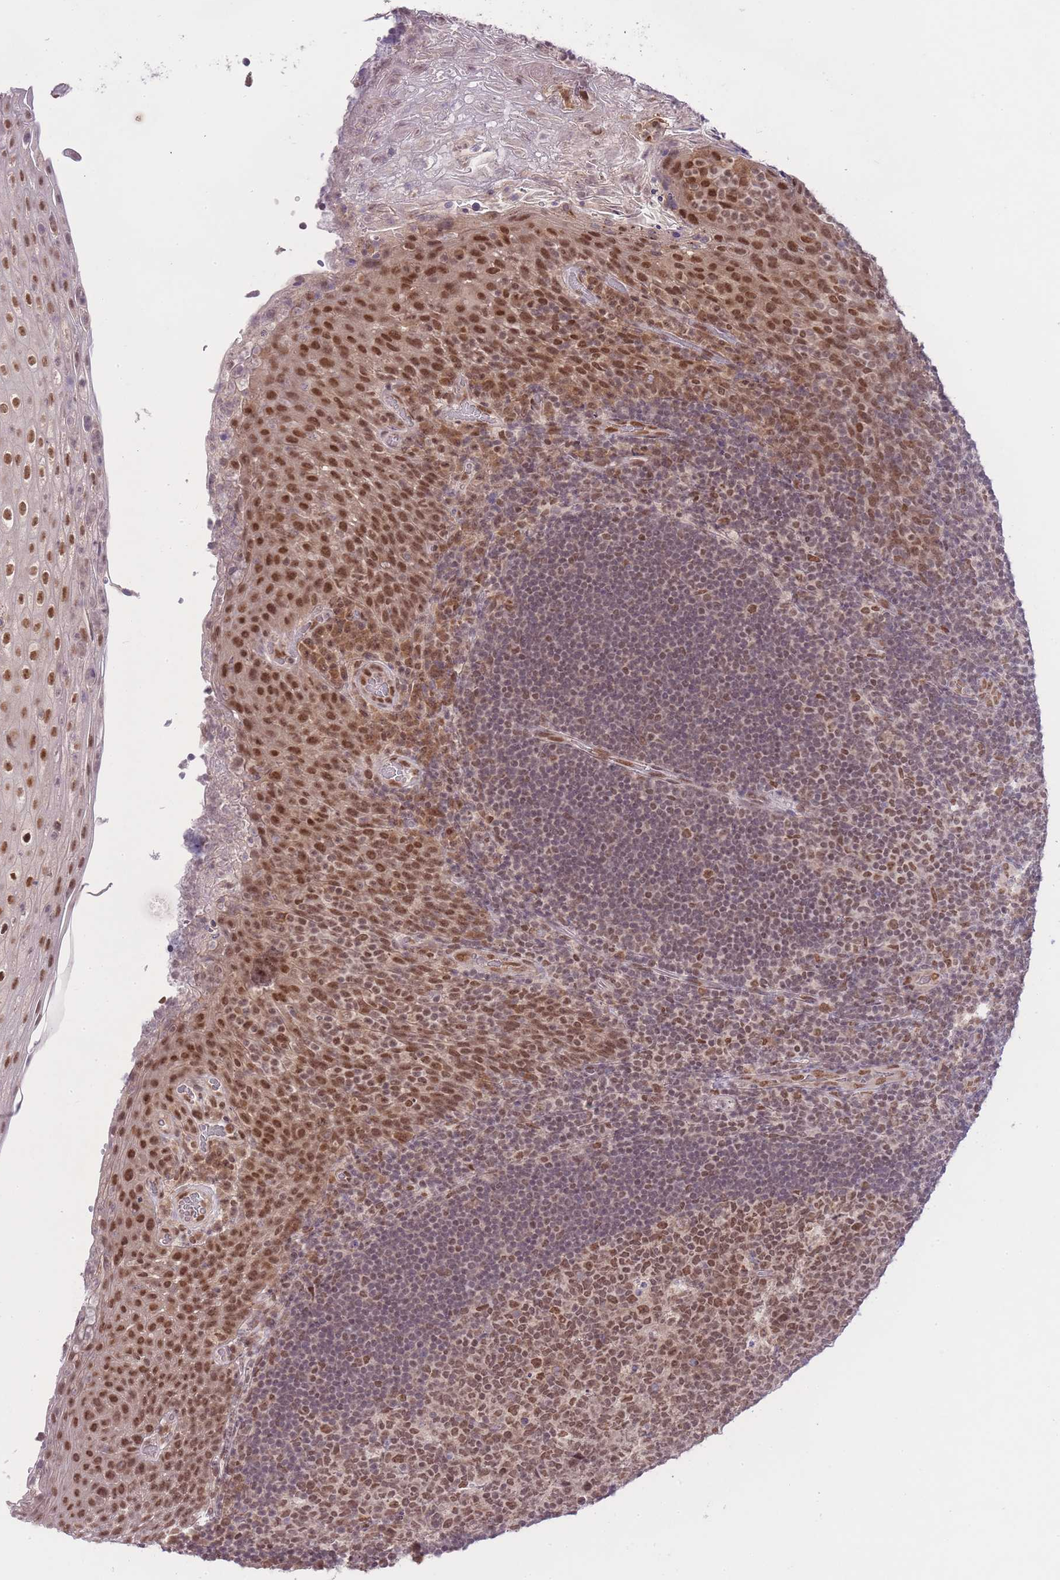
{"staining": {"intensity": "moderate", "quantity": "25%-75%", "location": "nuclear"}, "tissue": "tonsil", "cell_type": "Germinal center cells", "image_type": "normal", "snomed": [{"axis": "morphology", "description": "Normal tissue, NOS"}, {"axis": "topography", "description": "Tonsil"}], "caption": "Brown immunohistochemical staining in benign human tonsil shows moderate nuclear expression in about 25%-75% of germinal center cells.", "gene": "TMED3", "patient": {"sex": "male", "age": 17}}